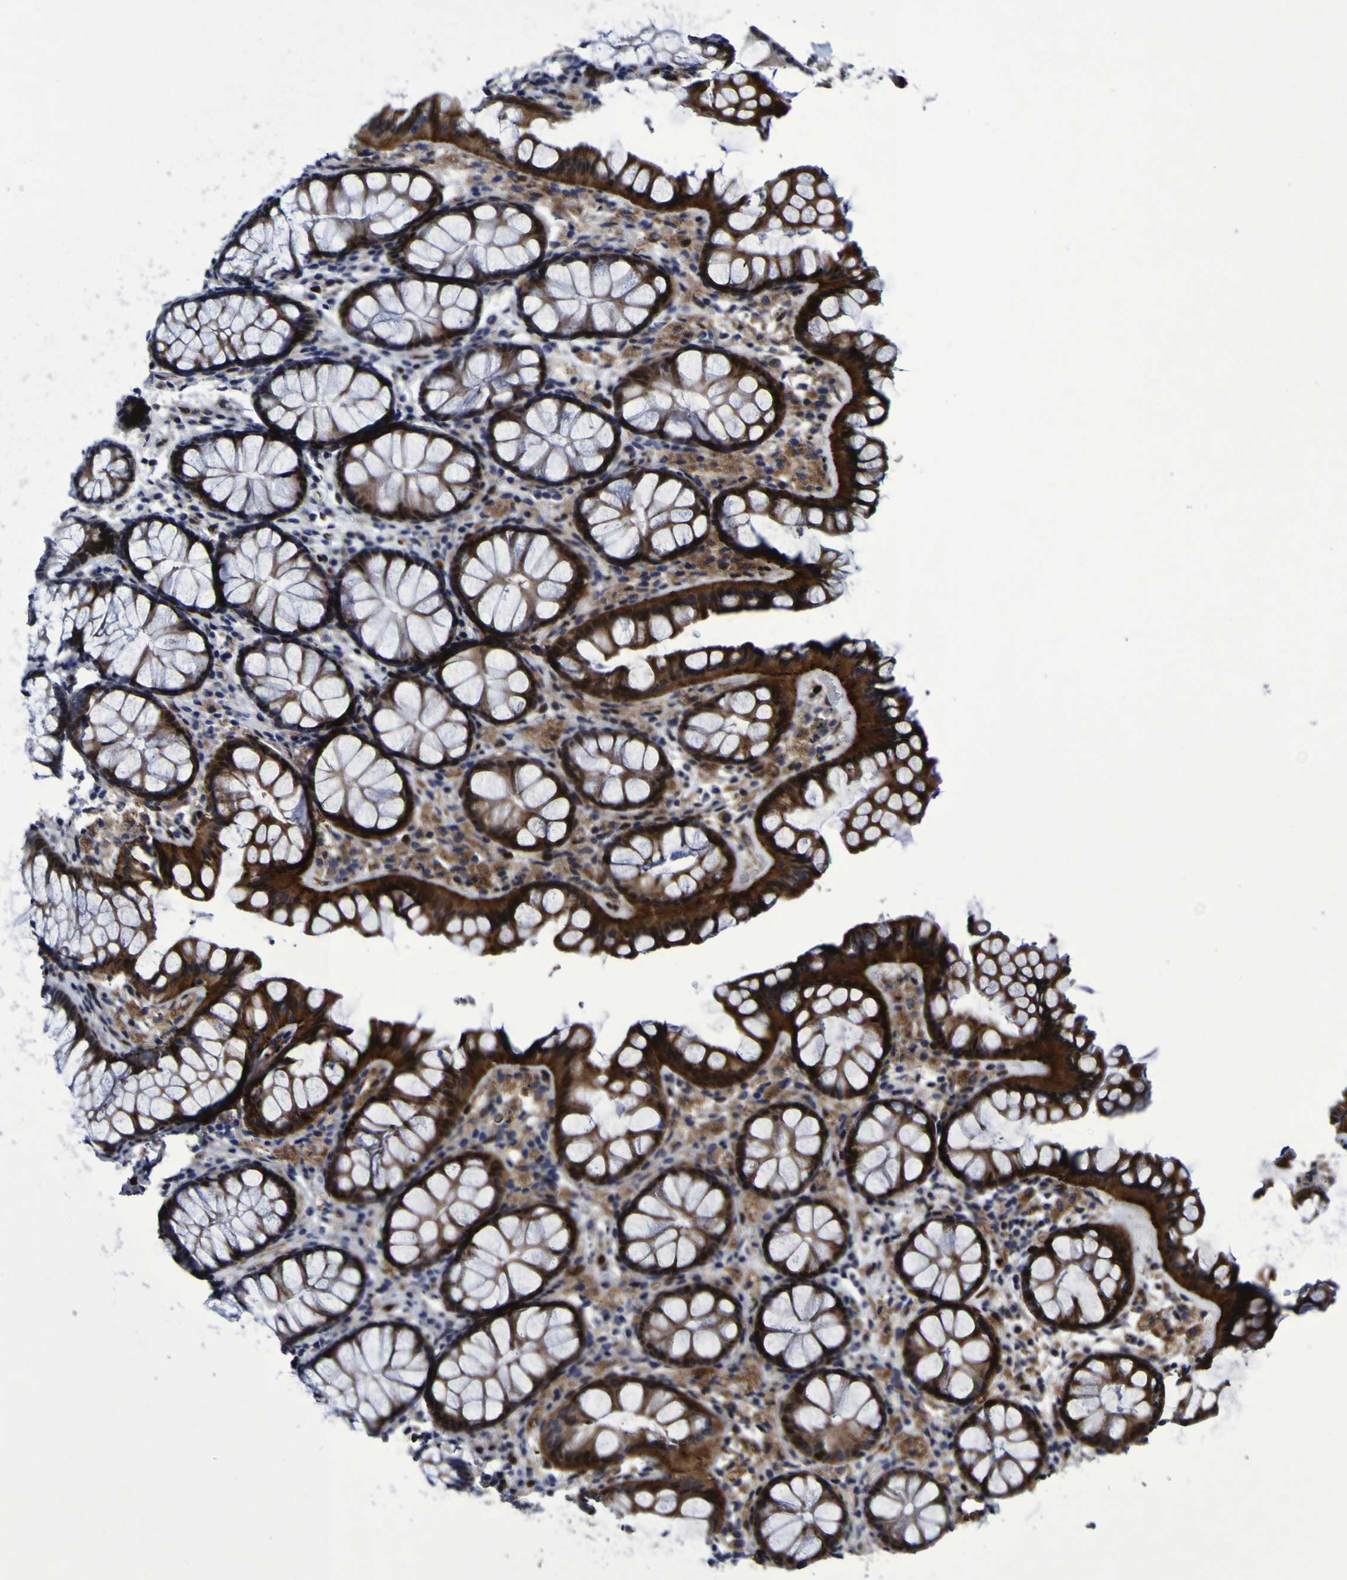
{"staining": {"intensity": "strong", "quantity": "25%-75%", "location": "cytoplasmic/membranous,nuclear"}, "tissue": "colon", "cell_type": "Endothelial cells", "image_type": "normal", "snomed": [{"axis": "morphology", "description": "Normal tissue, NOS"}, {"axis": "topography", "description": "Colon"}], "caption": "IHC histopathology image of benign colon: human colon stained using immunohistochemistry shows high levels of strong protein expression localized specifically in the cytoplasmic/membranous,nuclear of endothelial cells, appearing as a cytoplasmic/membranous,nuclear brown color.", "gene": "MGLL", "patient": {"sex": "female", "age": 55}}